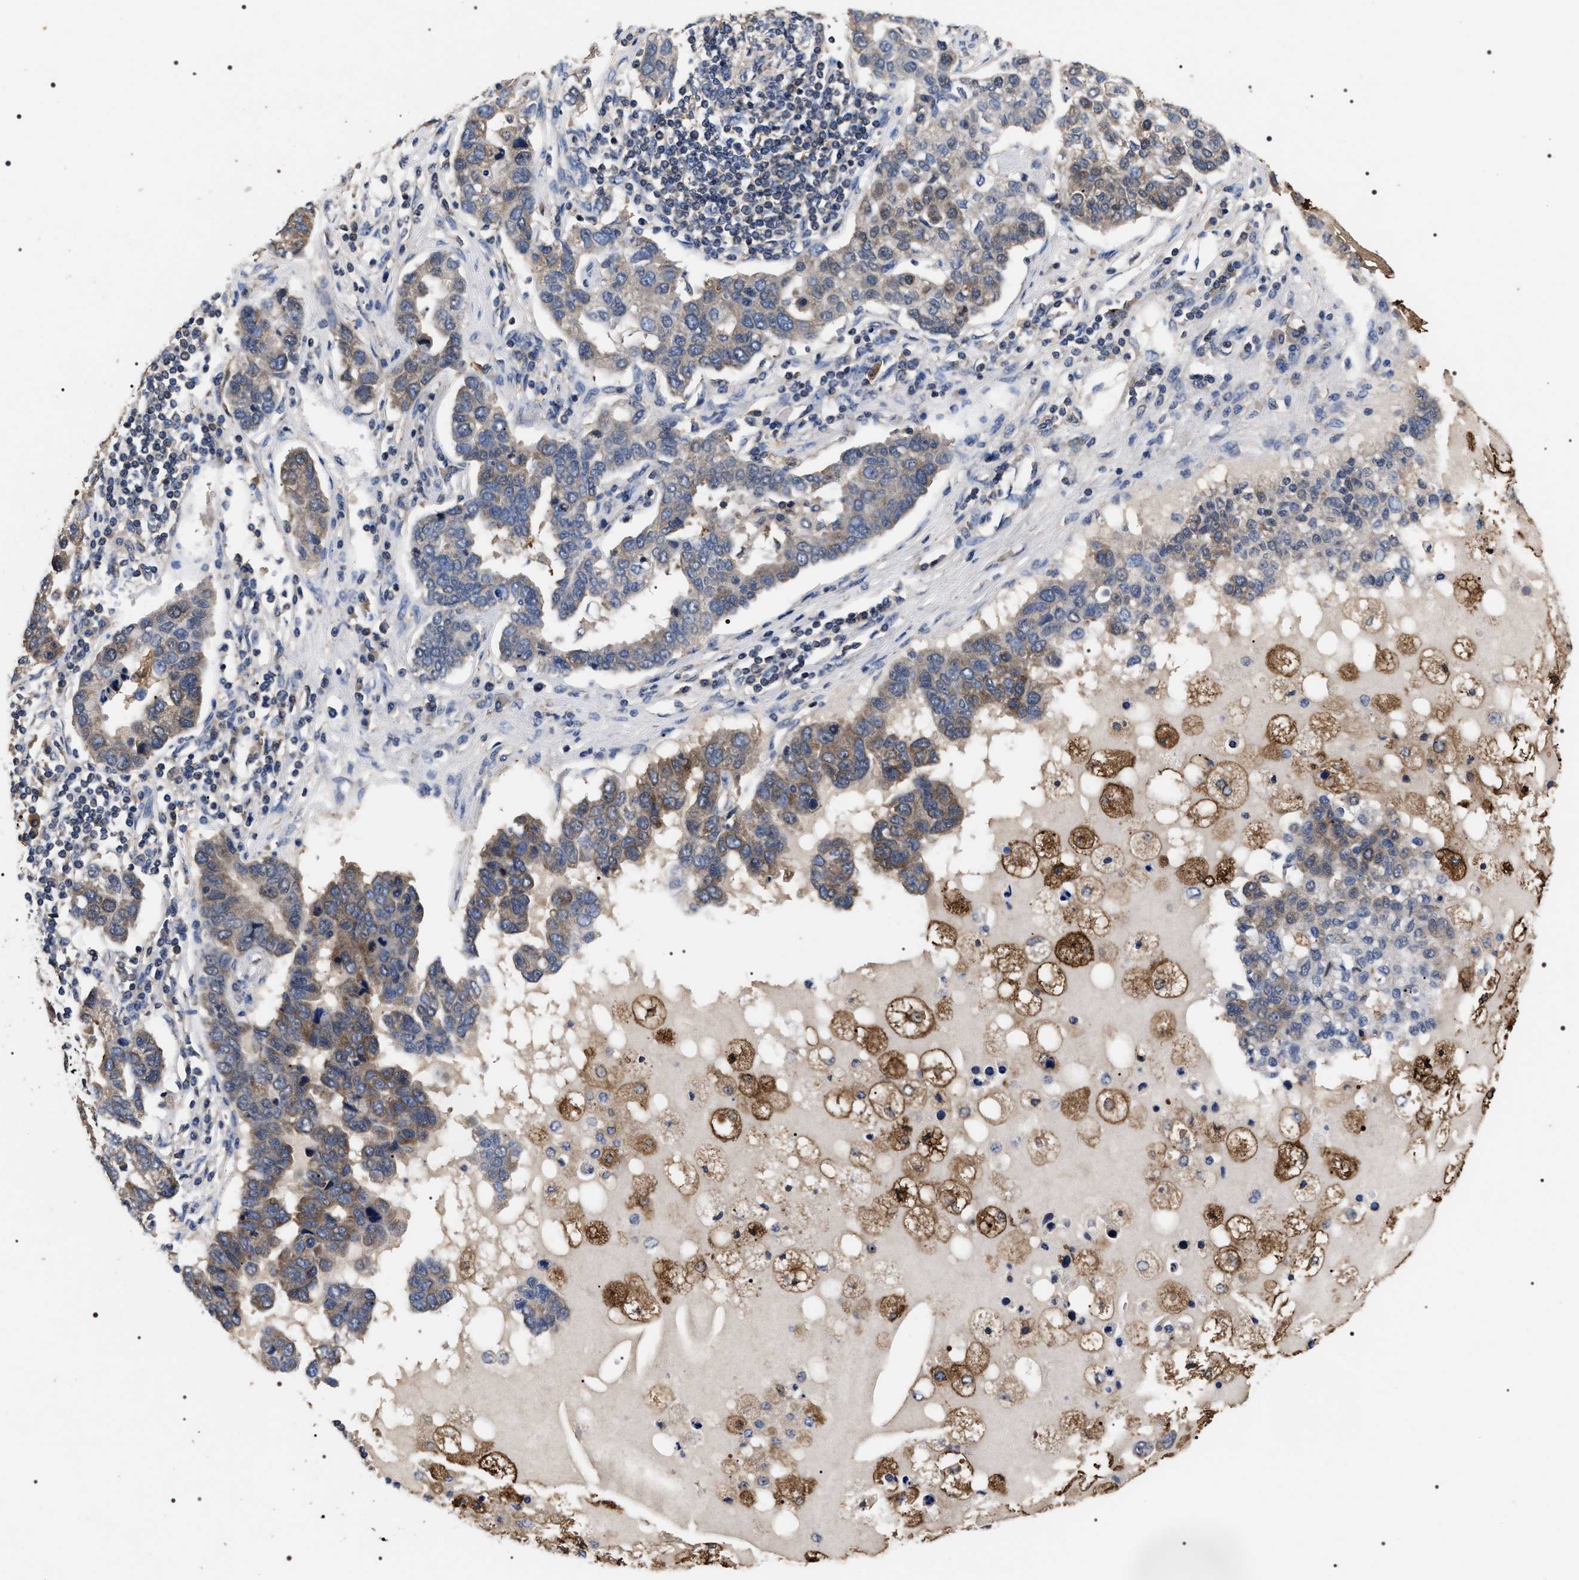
{"staining": {"intensity": "weak", "quantity": "25%-75%", "location": "cytoplasmic/membranous"}, "tissue": "pancreatic cancer", "cell_type": "Tumor cells", "image_type": "cancer", "snomed": [{"axis": "morphology", "description": "Adenocarcinoma, NOS"}, {"axis": "topography", "description": "Pancreas"}], "caption": "The immunohistochemical stain labels weak cytoplasmic/membranous expression in tumor cells of pancreatic cancer (adenocarcinoma) tissue. The staining was performed using DAB, with brown indicating positive protein expression. Nuclei are stained blue with hematoxylin.", "gene": "UPF3A", "patient": {"sex": "female", "age": 61}}